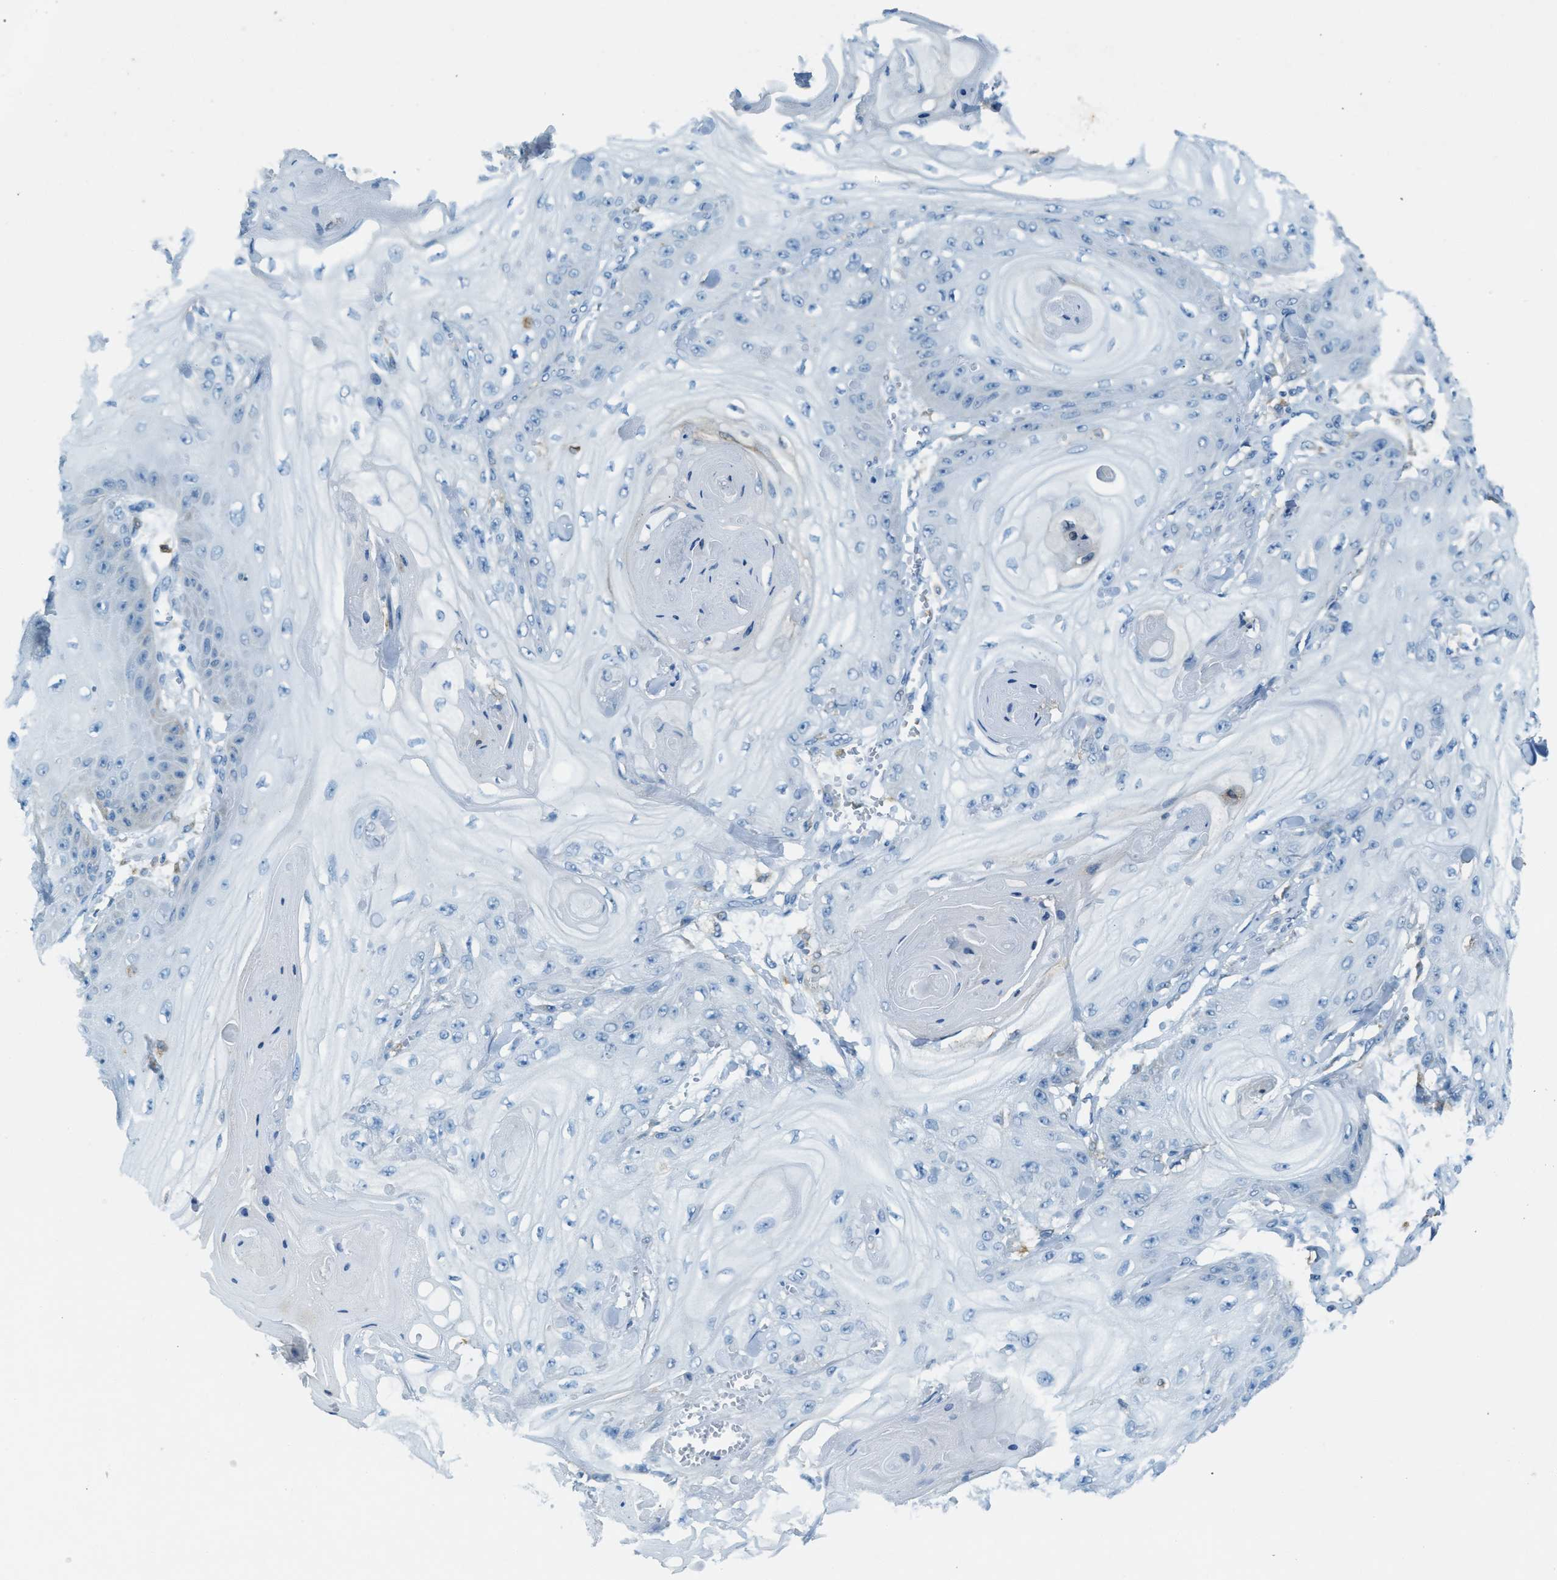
{"staining": {"intensity": "negative", "quantity": "none", "location": "none"}, "tissue": "skin cancer", "cell_type": "Tumor cells", "image_type": "cancer", "snomed": [{"axis": "morphology", "description": "Squamous cell carcinoma, NOS"}, {"axis": "topography", "description": "Skin"}], "caption": "Human skin cancer (squamous cell carcinoma) stained for a protein using immunohistochemistry (IHC) exhibits no staining in tumor cells.", "gene": "MATCAP2", "patient": {"sex": "male", "age": 74}}